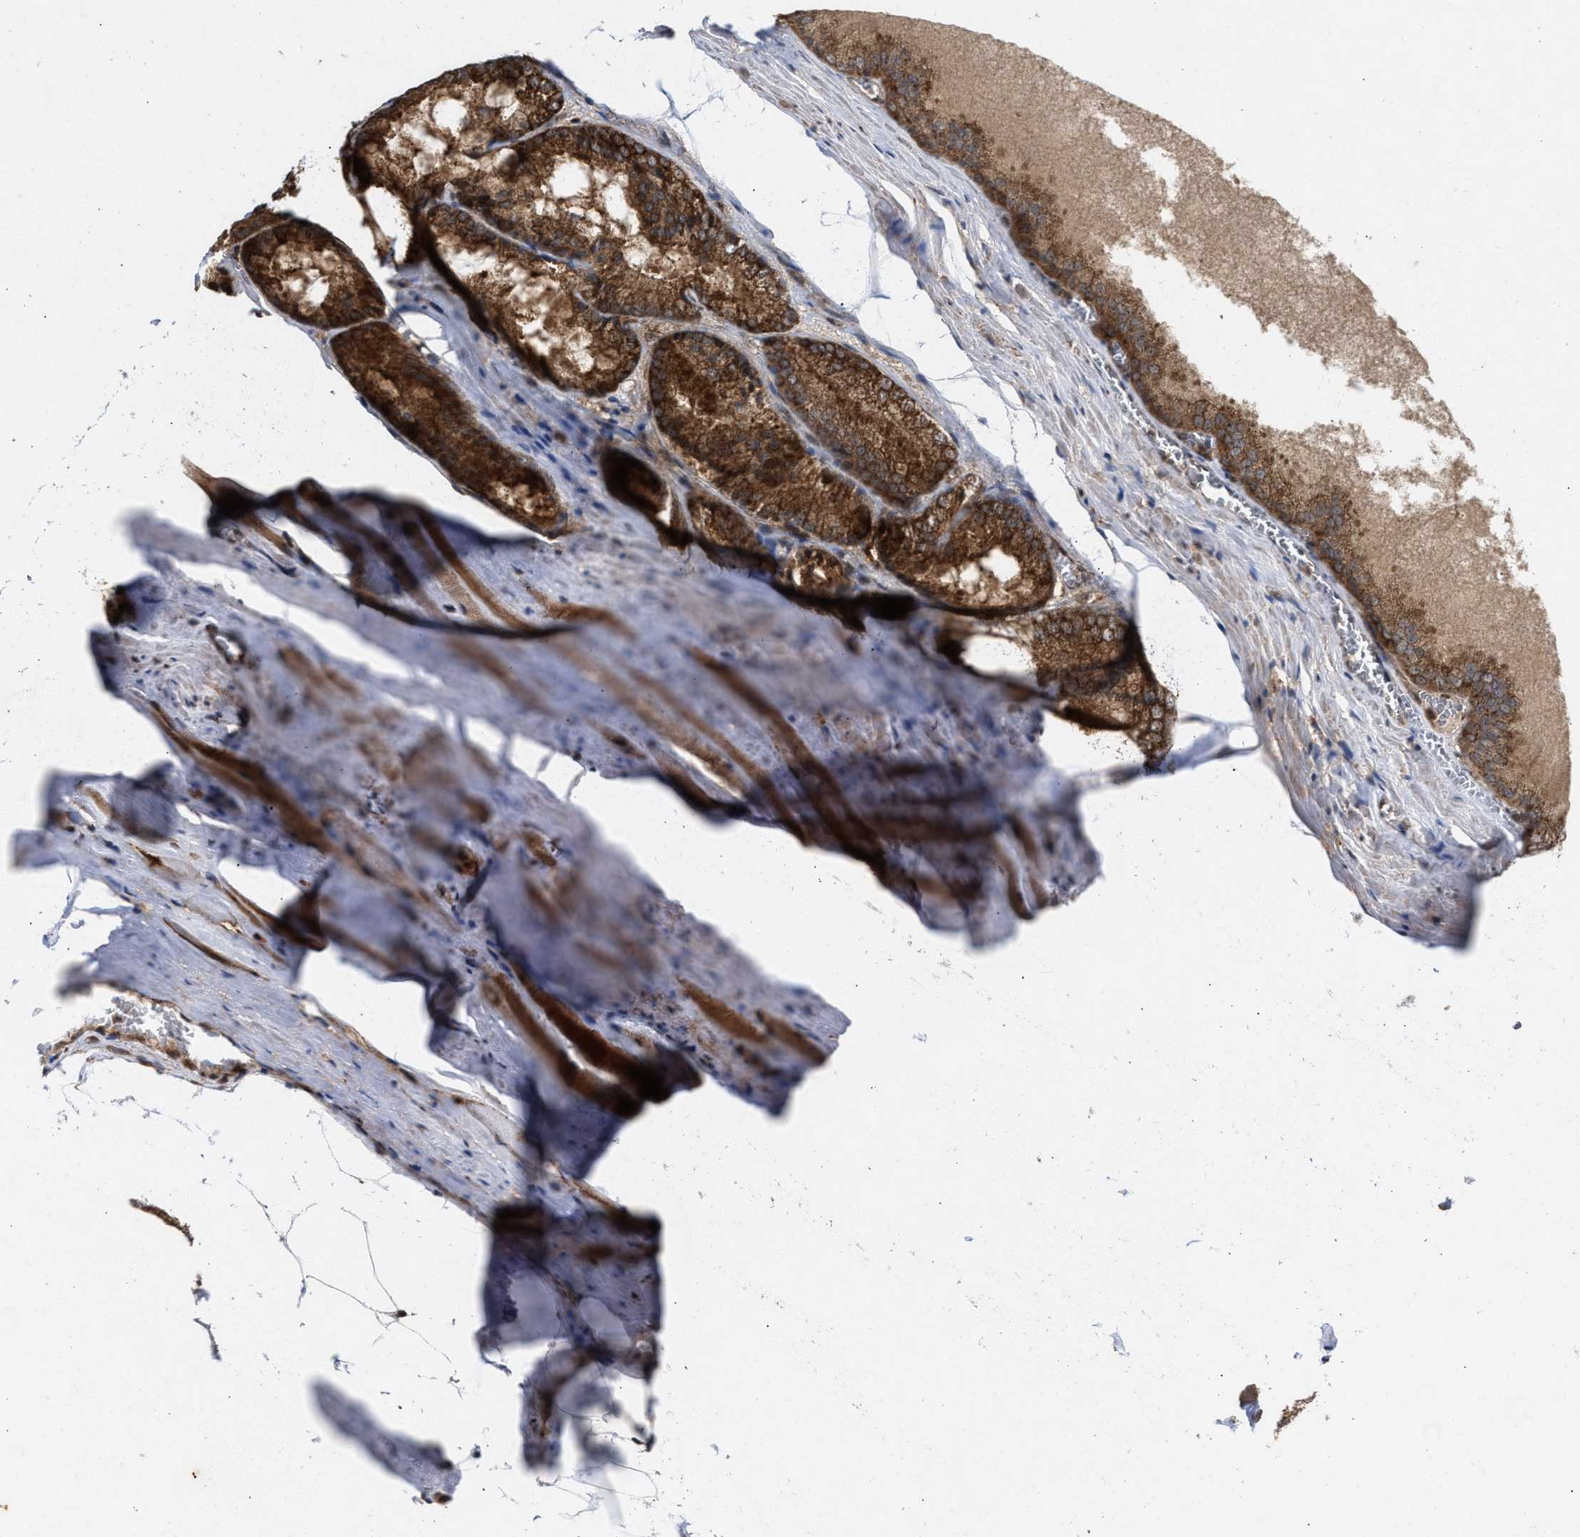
{"staining": {"intensity": "moderate", "quantity": ">75%", "location": "cytoplasmic/membranous"}, "tissue": "prostate cancer", "cell_type": "Tumor cells", "image_type": "cancer", "snomed": [{"axis": "morphology", "description": "Adenocarcinoma, Low grade"}, {"axis": "topography", "description": "Prostate"}], "caption": "Prostate adenocarcinoma (low-grade) was stained to show a protein in brown. There is medium levels of moderate cytoplasmic/membranous expression in approximately >75% of tumor cells.", "gene": "CFLAR", "patient": {"sex": "male", "age": 64}}